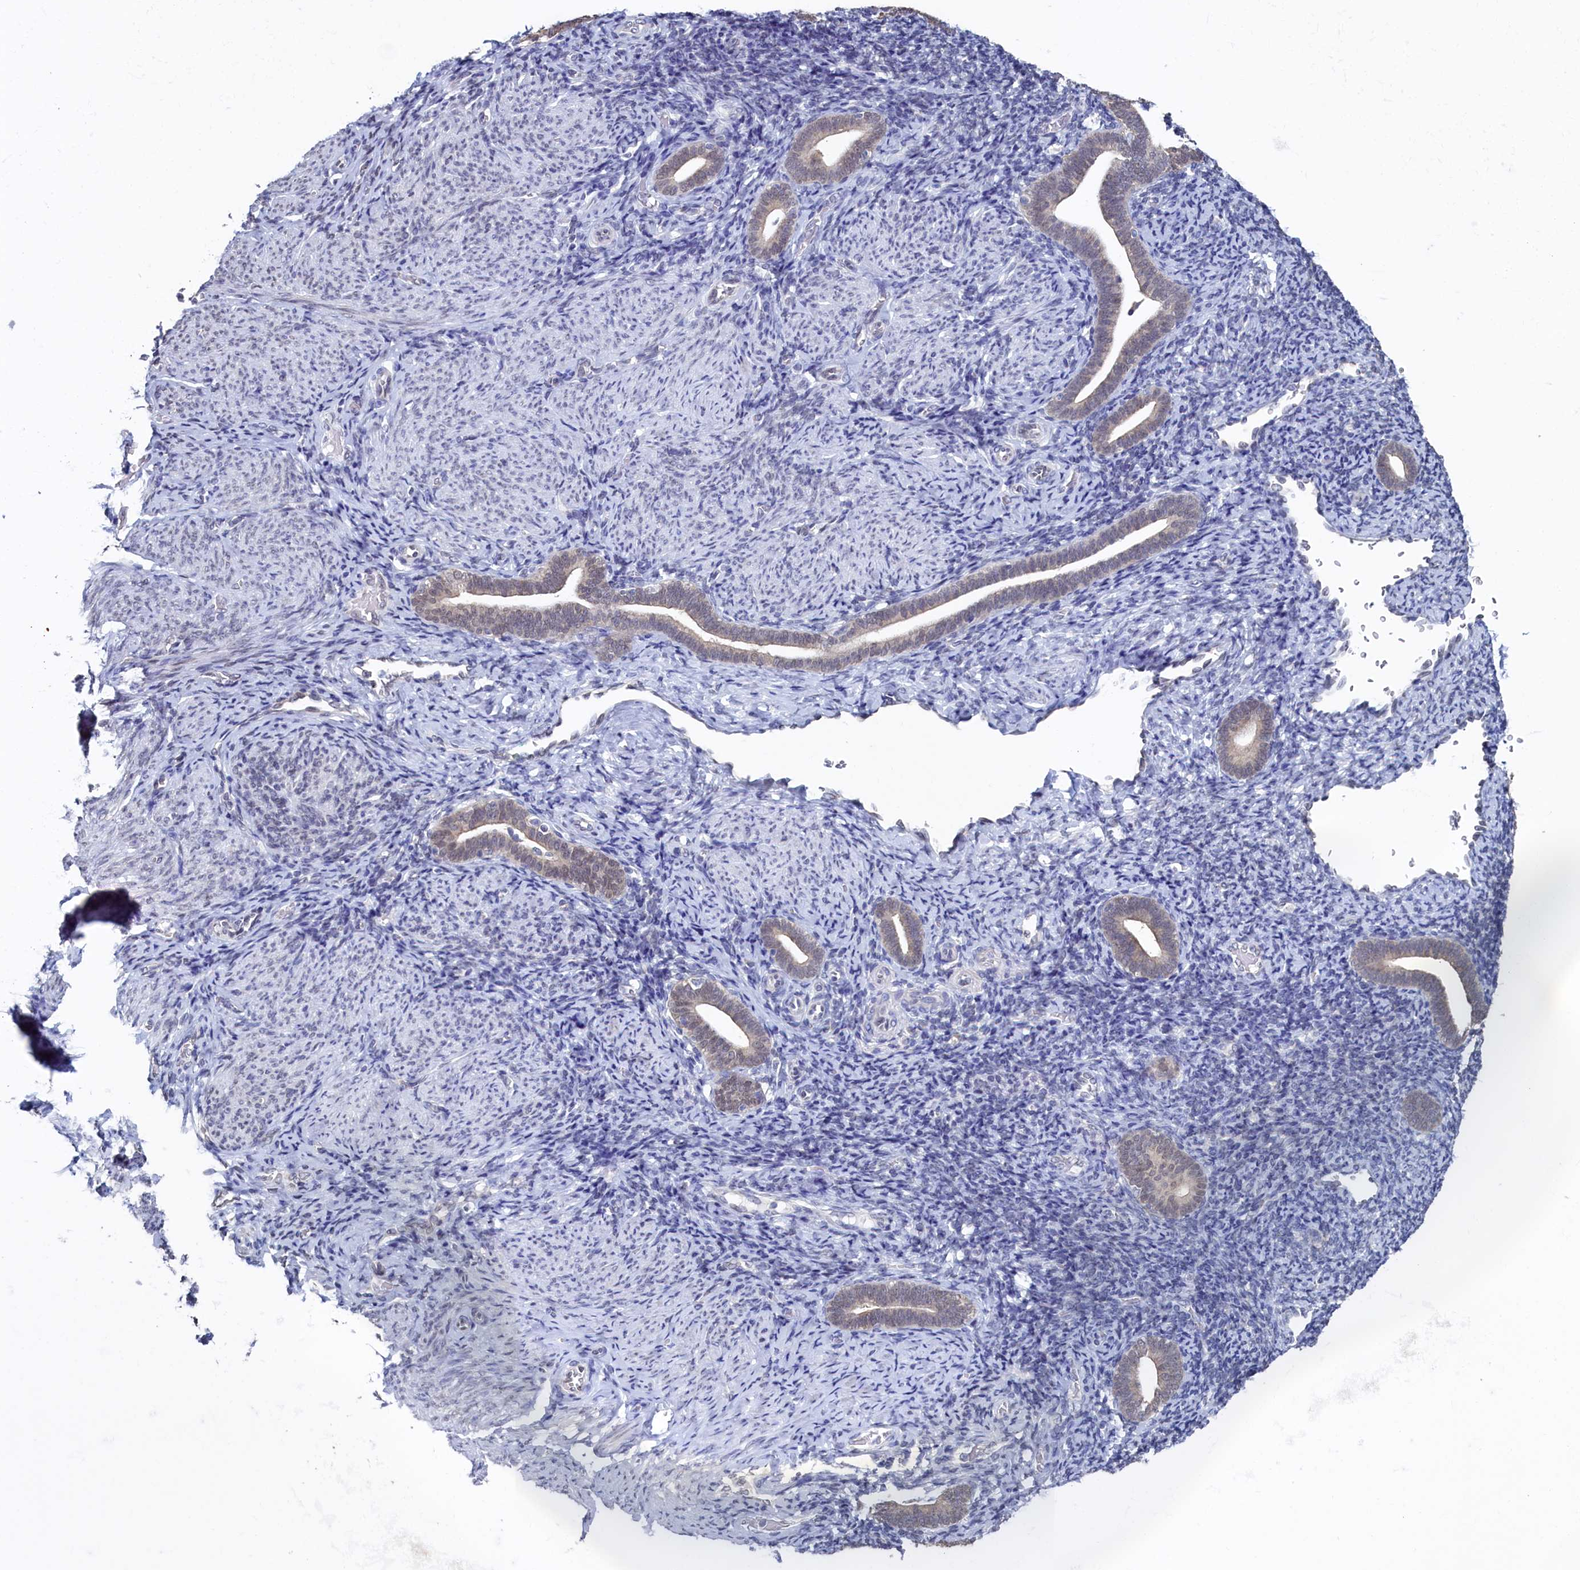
{"staining": {"intensity": "negative", "quantity": "none", "location": "none"}, "tissue": "endometrium", "cell_type": "Cells in endometrial stroma", "image_type": "normal", "snomed": [{"axis": "morphology", "description": "Normal tissue, NOS"}, {"axis": "topography", "description": "Endometrium"}], "caption": "Immunohistochemical staining of benign human endometrium demonstrates no significant positivity in cells in endometrial stroma.", "gene": "C11orf54", "patient": {"sex": "female", "age": 51}}